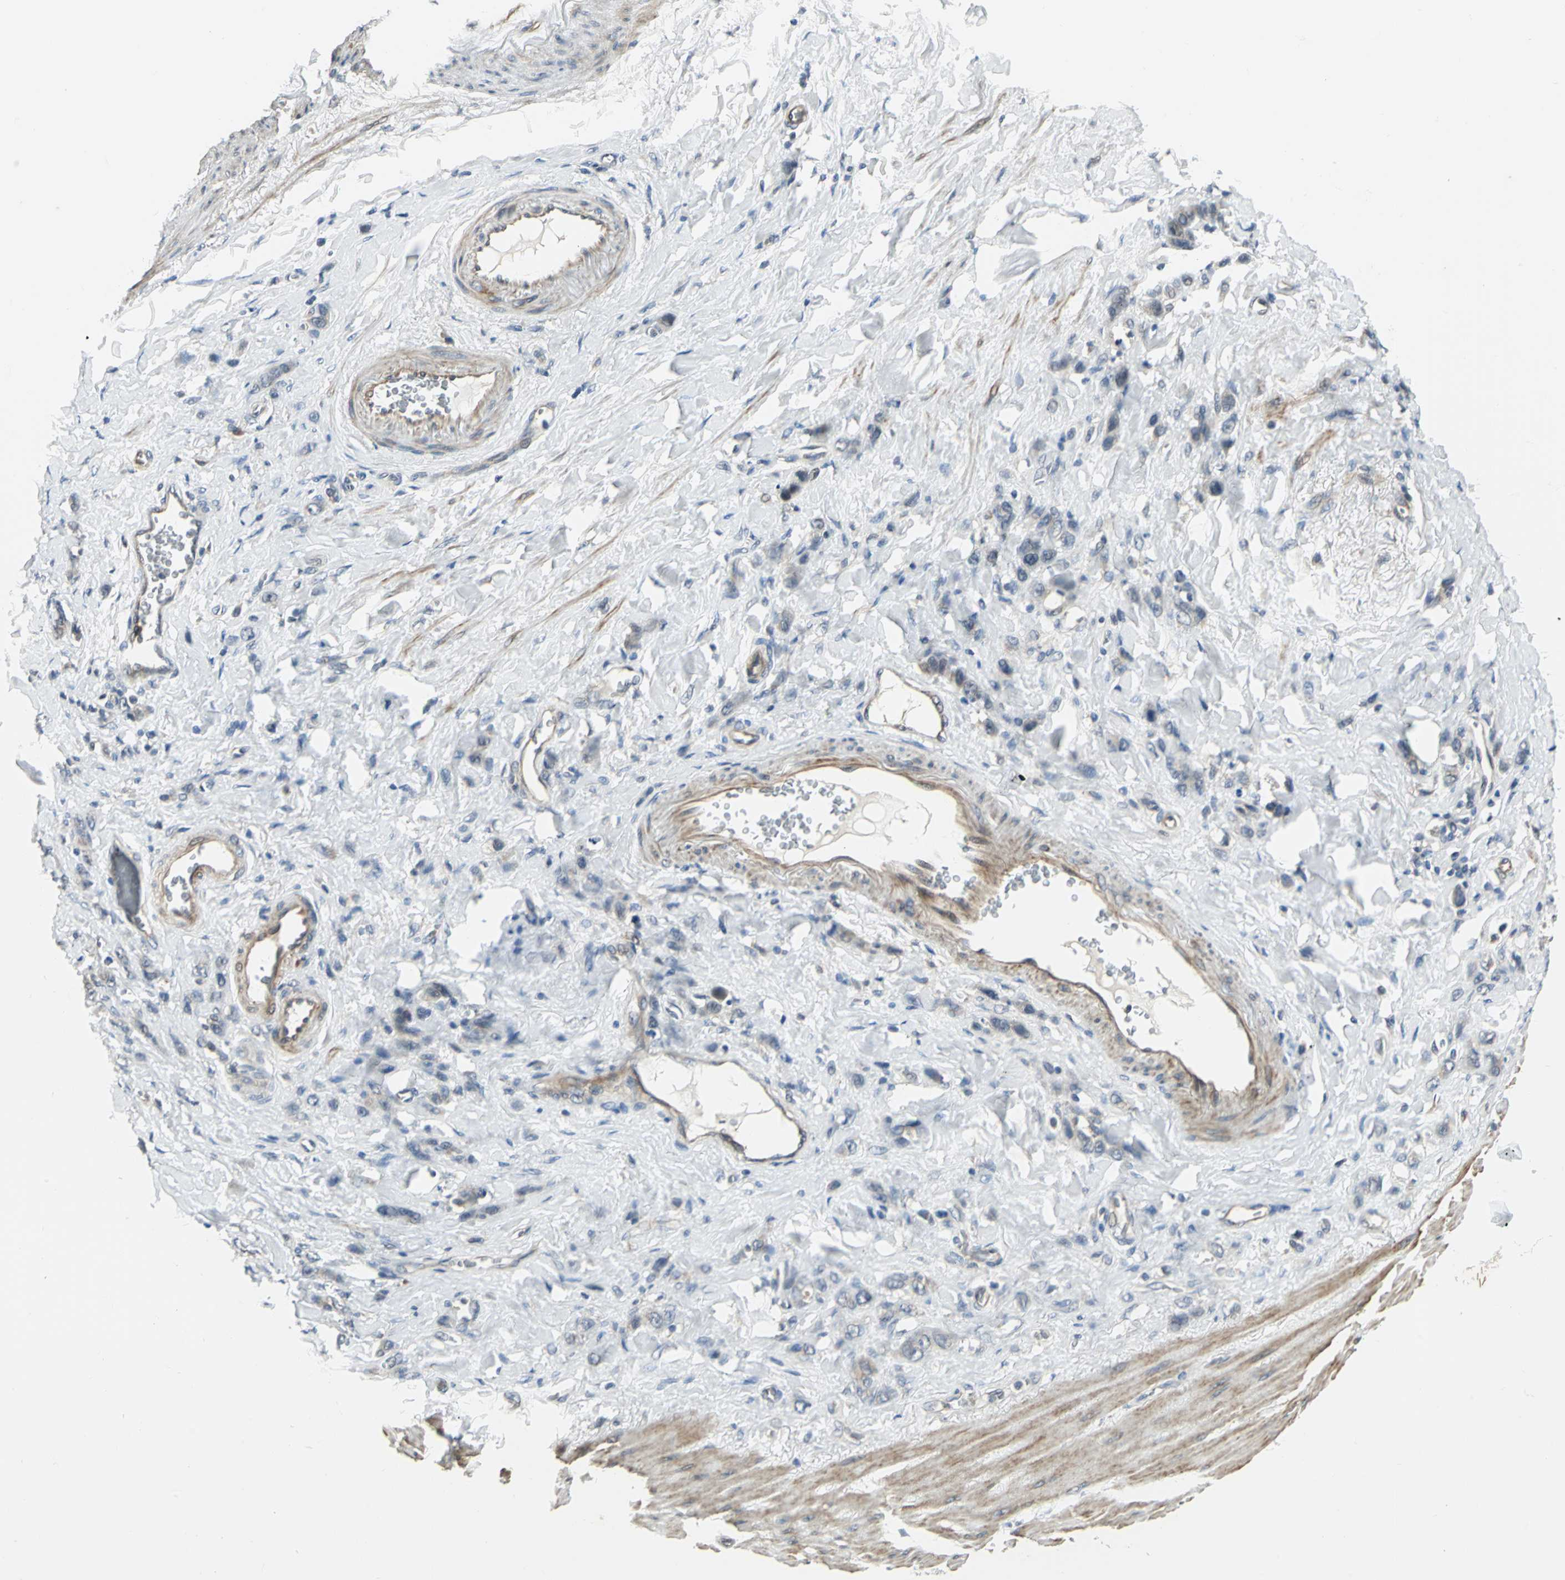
{"staining": {"intensity": "weak", "quantity": "<25%", "location": "cytoplasmic/membranous"}, "tissue": "stomach cancer", "cell_type": "Tumor cells", "image_type": "cancer", "snomed": [{"axis": "morphology", "description": "Normal tissue, NOS"}, {"axis": "morphology", "description": "Adenocarcinoma, NOS"}, {"axis": "topography", "description": "Stomach"}], "caption": "A high-resolution micrograph shows immunohistochemistry (IHC) staining of stomach adenocarcinoma, which exhibits no significant positivity in tumor cells.", "gene": "PLAGL2", "patient": {"sex": "male", "age": 82}}